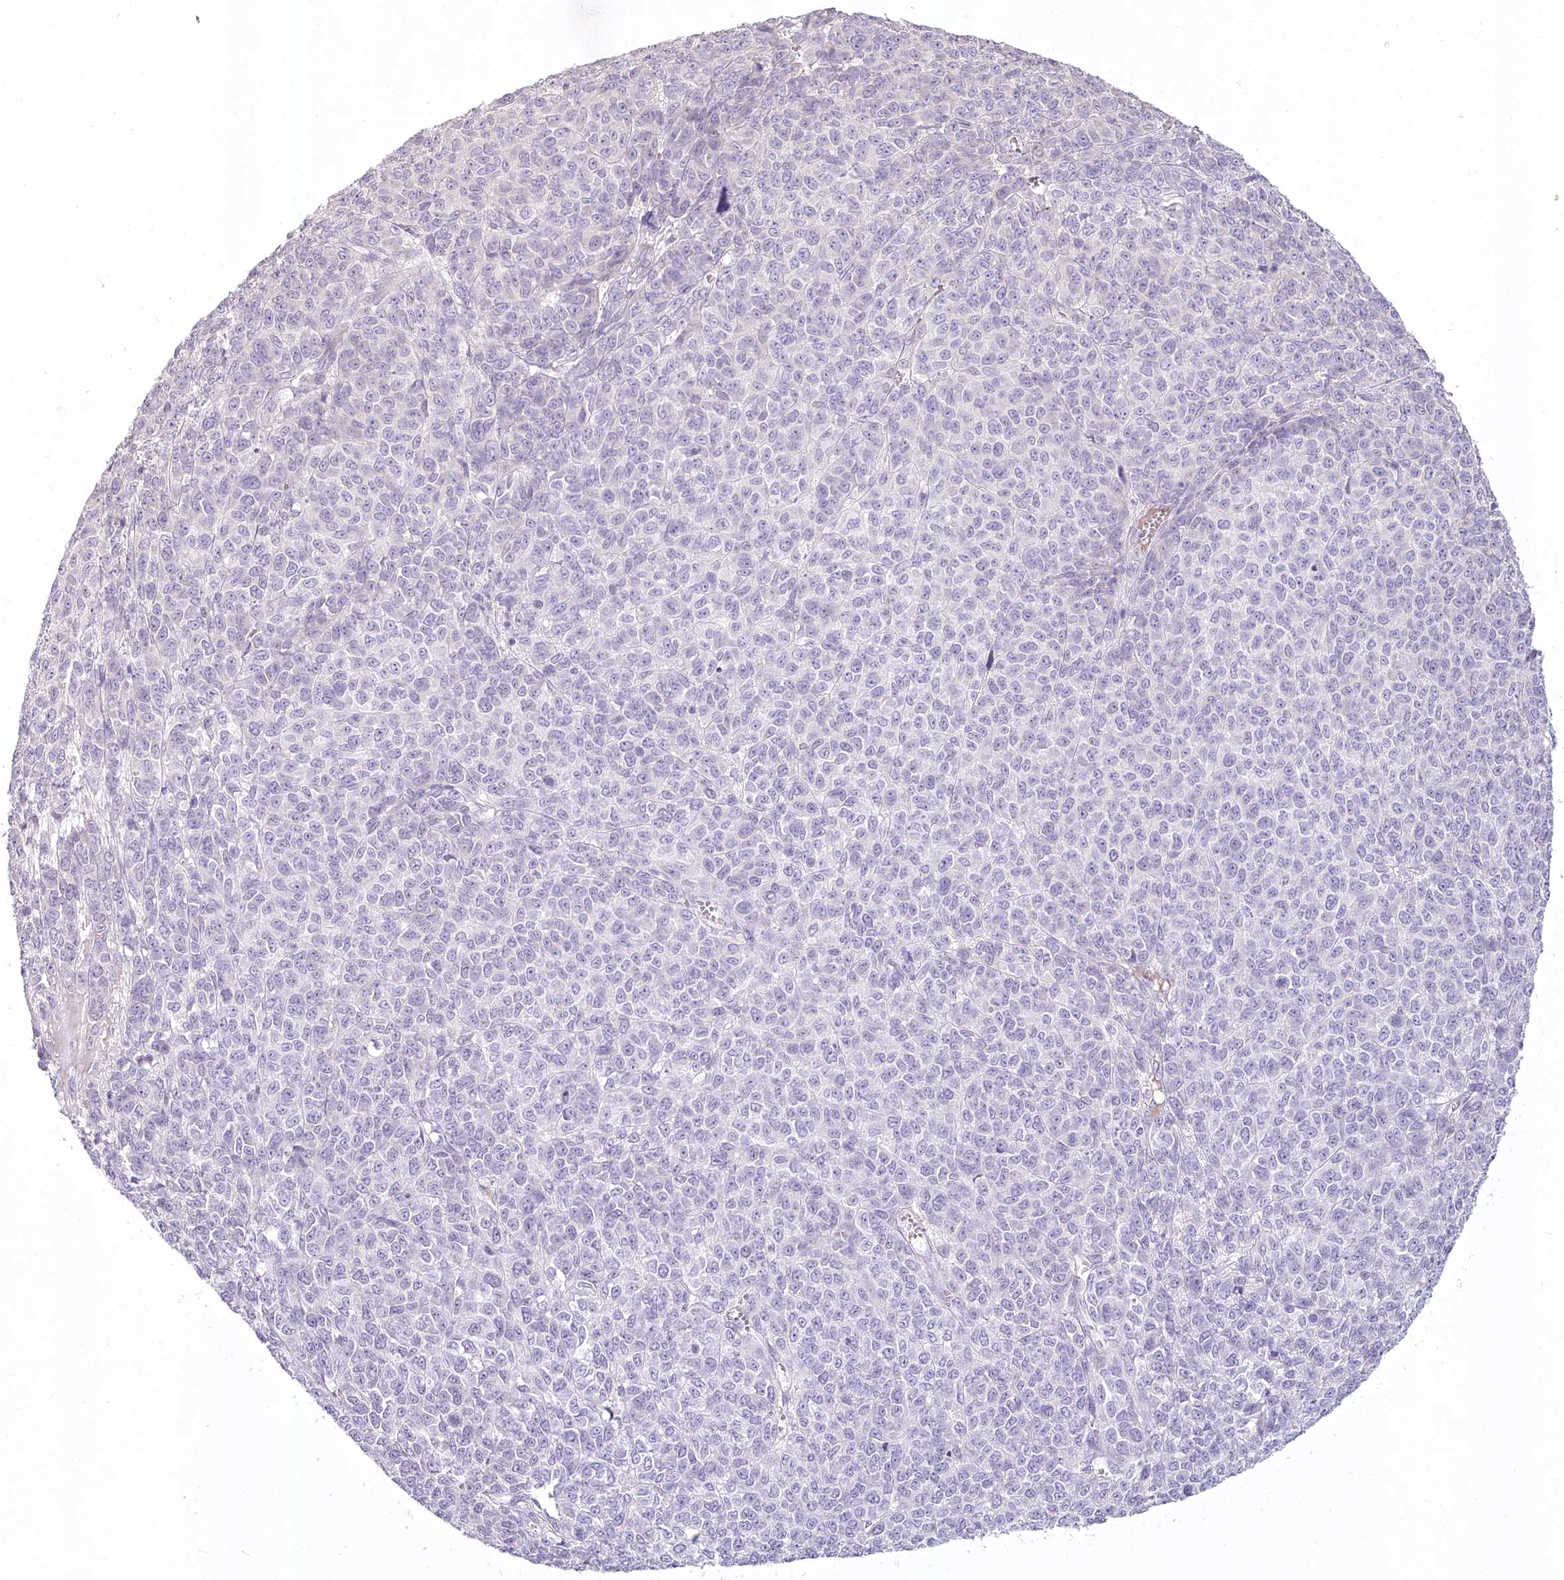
{"staining": {"intensity": "moderate", "quantity": "<25%", "location": "nuclear"}, "tissue": "melanoma", "cell_type": "Tumor cells", "image_type": "cancer", "snomed": [{"axis": "morphology", "description": "Malignant melanoma, NOS"}, {"axis": "topography", "description": "Skin"}], "caption": "IHC micrograph of human melanoma stained for a protein (brown), which demonstrates low levels of moderate nuclear staining in about <25% of tumor cells.", "gene": "USP11", "patient": {"sex": "male", "age": 49}}